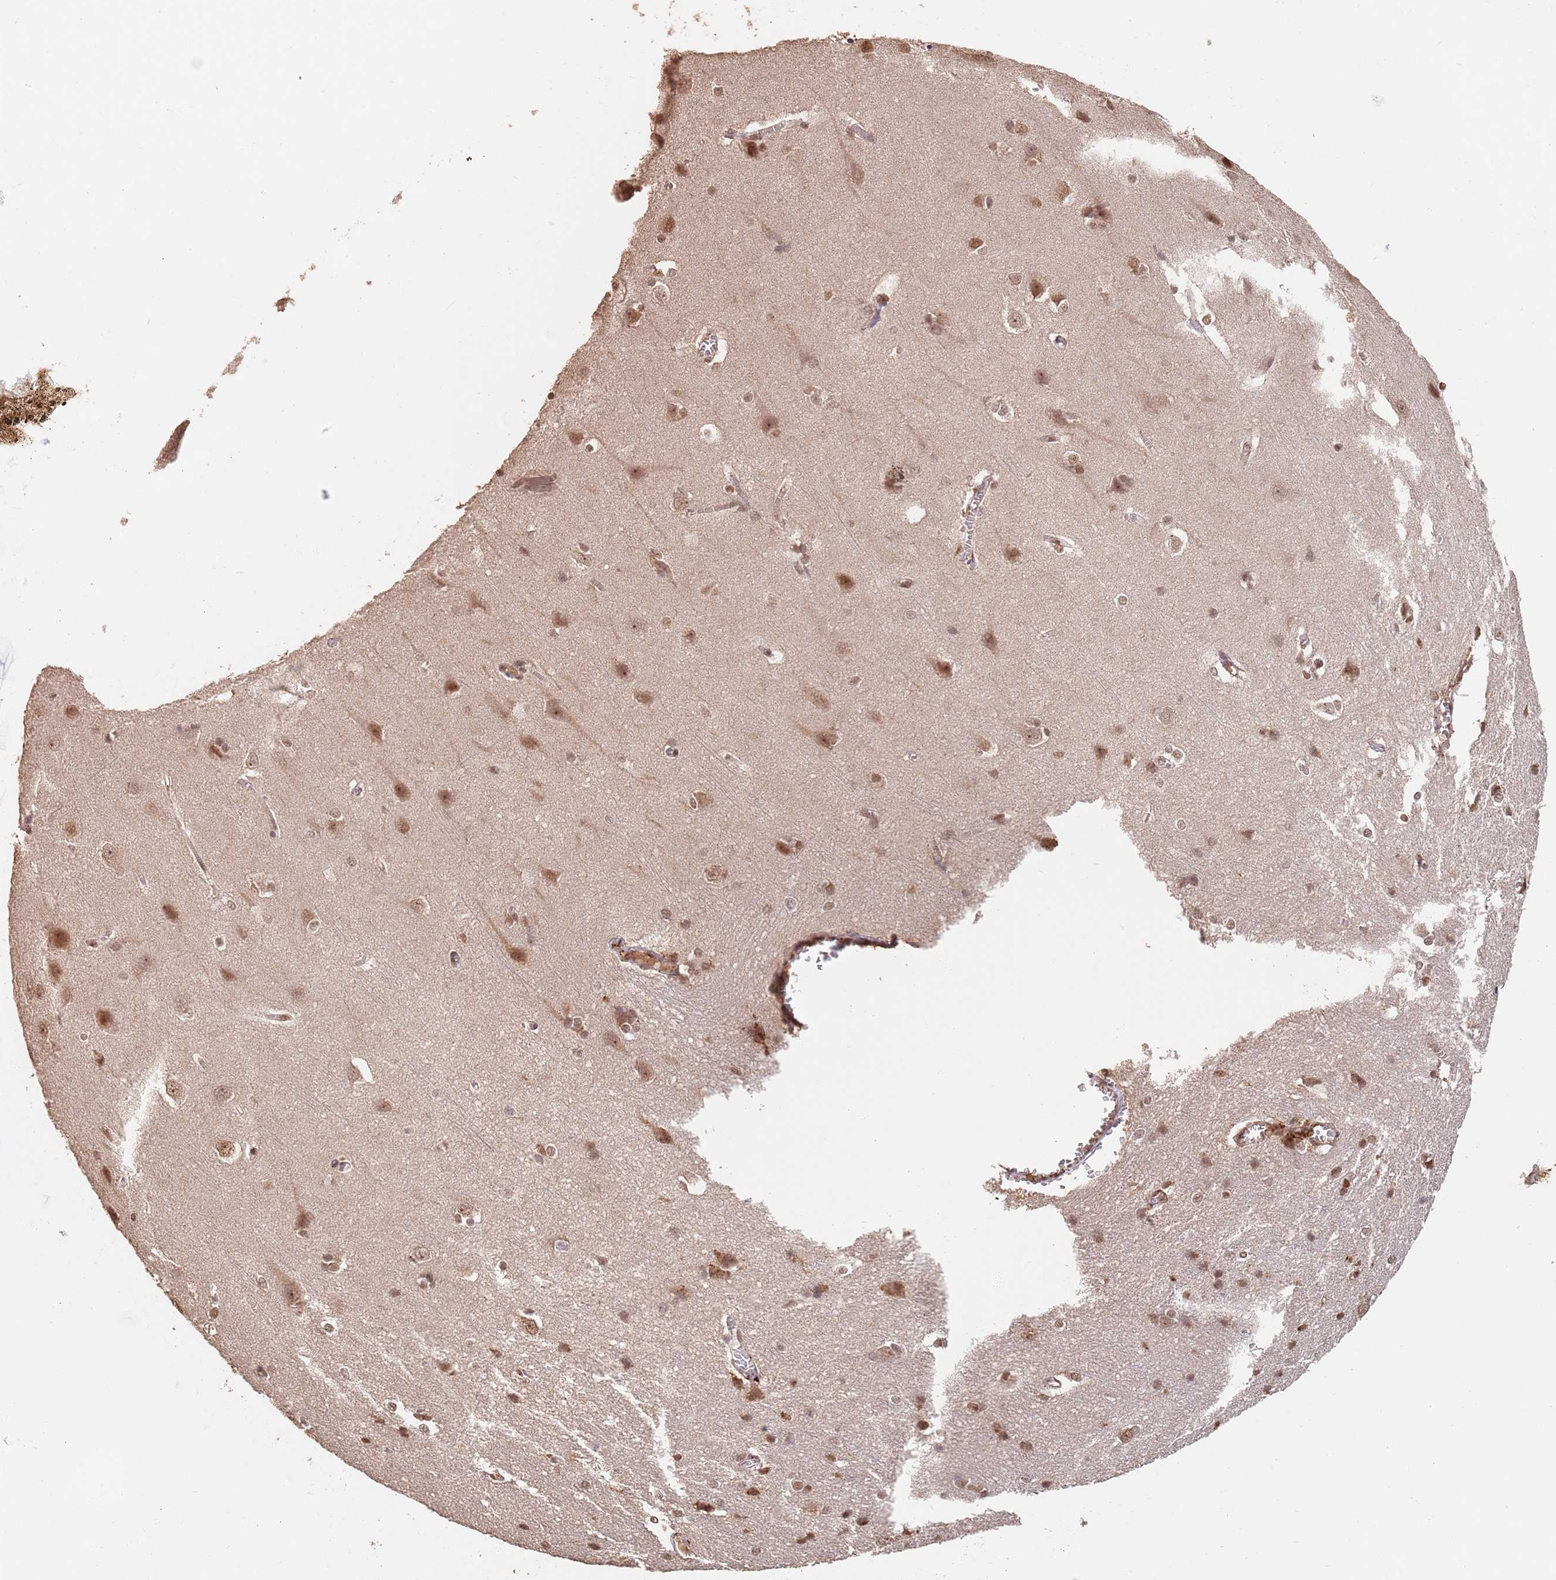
{"staining": {"intensity": "weak", "quantity": "25%-75%", "location": "nuclear"}, "tissue": "cerebral cortex", "cell_type": "Endothelial cells", "image_type": "normal", "snomed": [{"axis": "morphology", "description": "Normal tissue, NOS"}, {"axis": "topography", "description": "Cerebral cortex"}], "caption": "IHC photomicrograph of unremarkable cerebral cortex: cerebral cortex stained using immunohistochemistry (IHC) demonstrates low levels of weak protein expression localized specifically in the nuclear of endothelial cells, appearing as a nuclear brown color.", "gene": "RFXANK", "patient": {"sex": "male", "age": 37}}